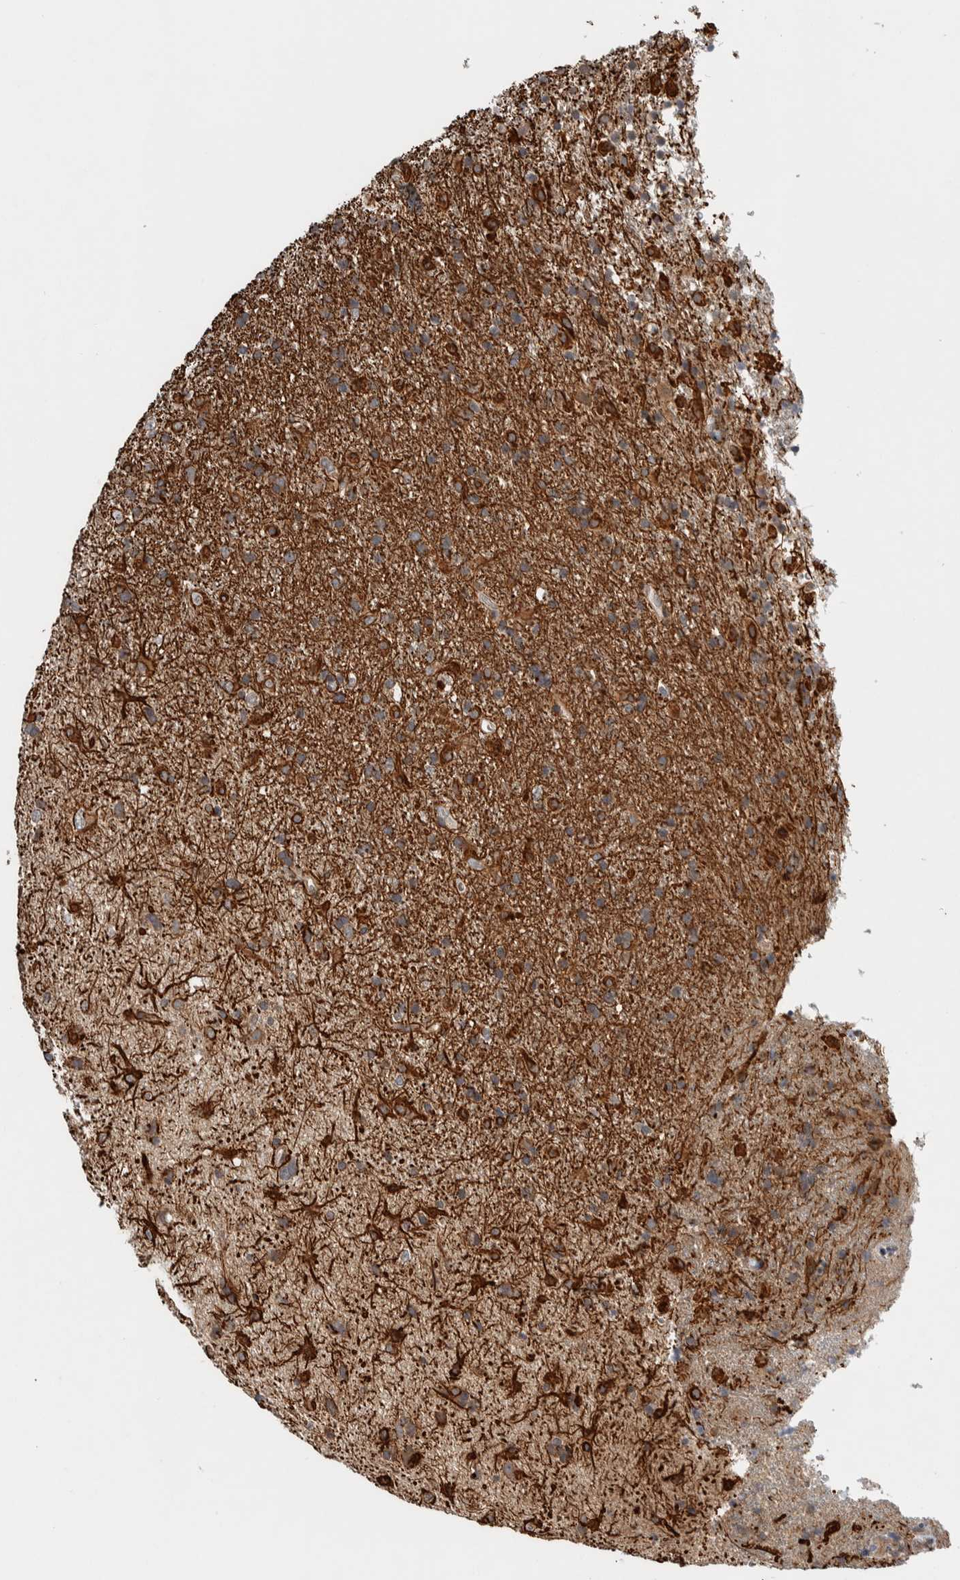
{"staining": {"intensity": "moderate", "quantity": ">75%", "location": "cytoplasmic/membranous"}, "tissue": "glioma", "cell_type": "Tumor cells", "image_type": "cancer", "snomed": [{"axis": "morphology", "description": "Glioma, malignant, Low grade"}, {"axis": "topography", "description": "Brain"}], "caption": "Low-grade glioma (malignant) stained with IHC exhibits moderate cytoplasmic/membranous staining in about >75% of tumor cells.", "gene": "TBC1D31", "patient": {"sex": "male", "age": 65}}